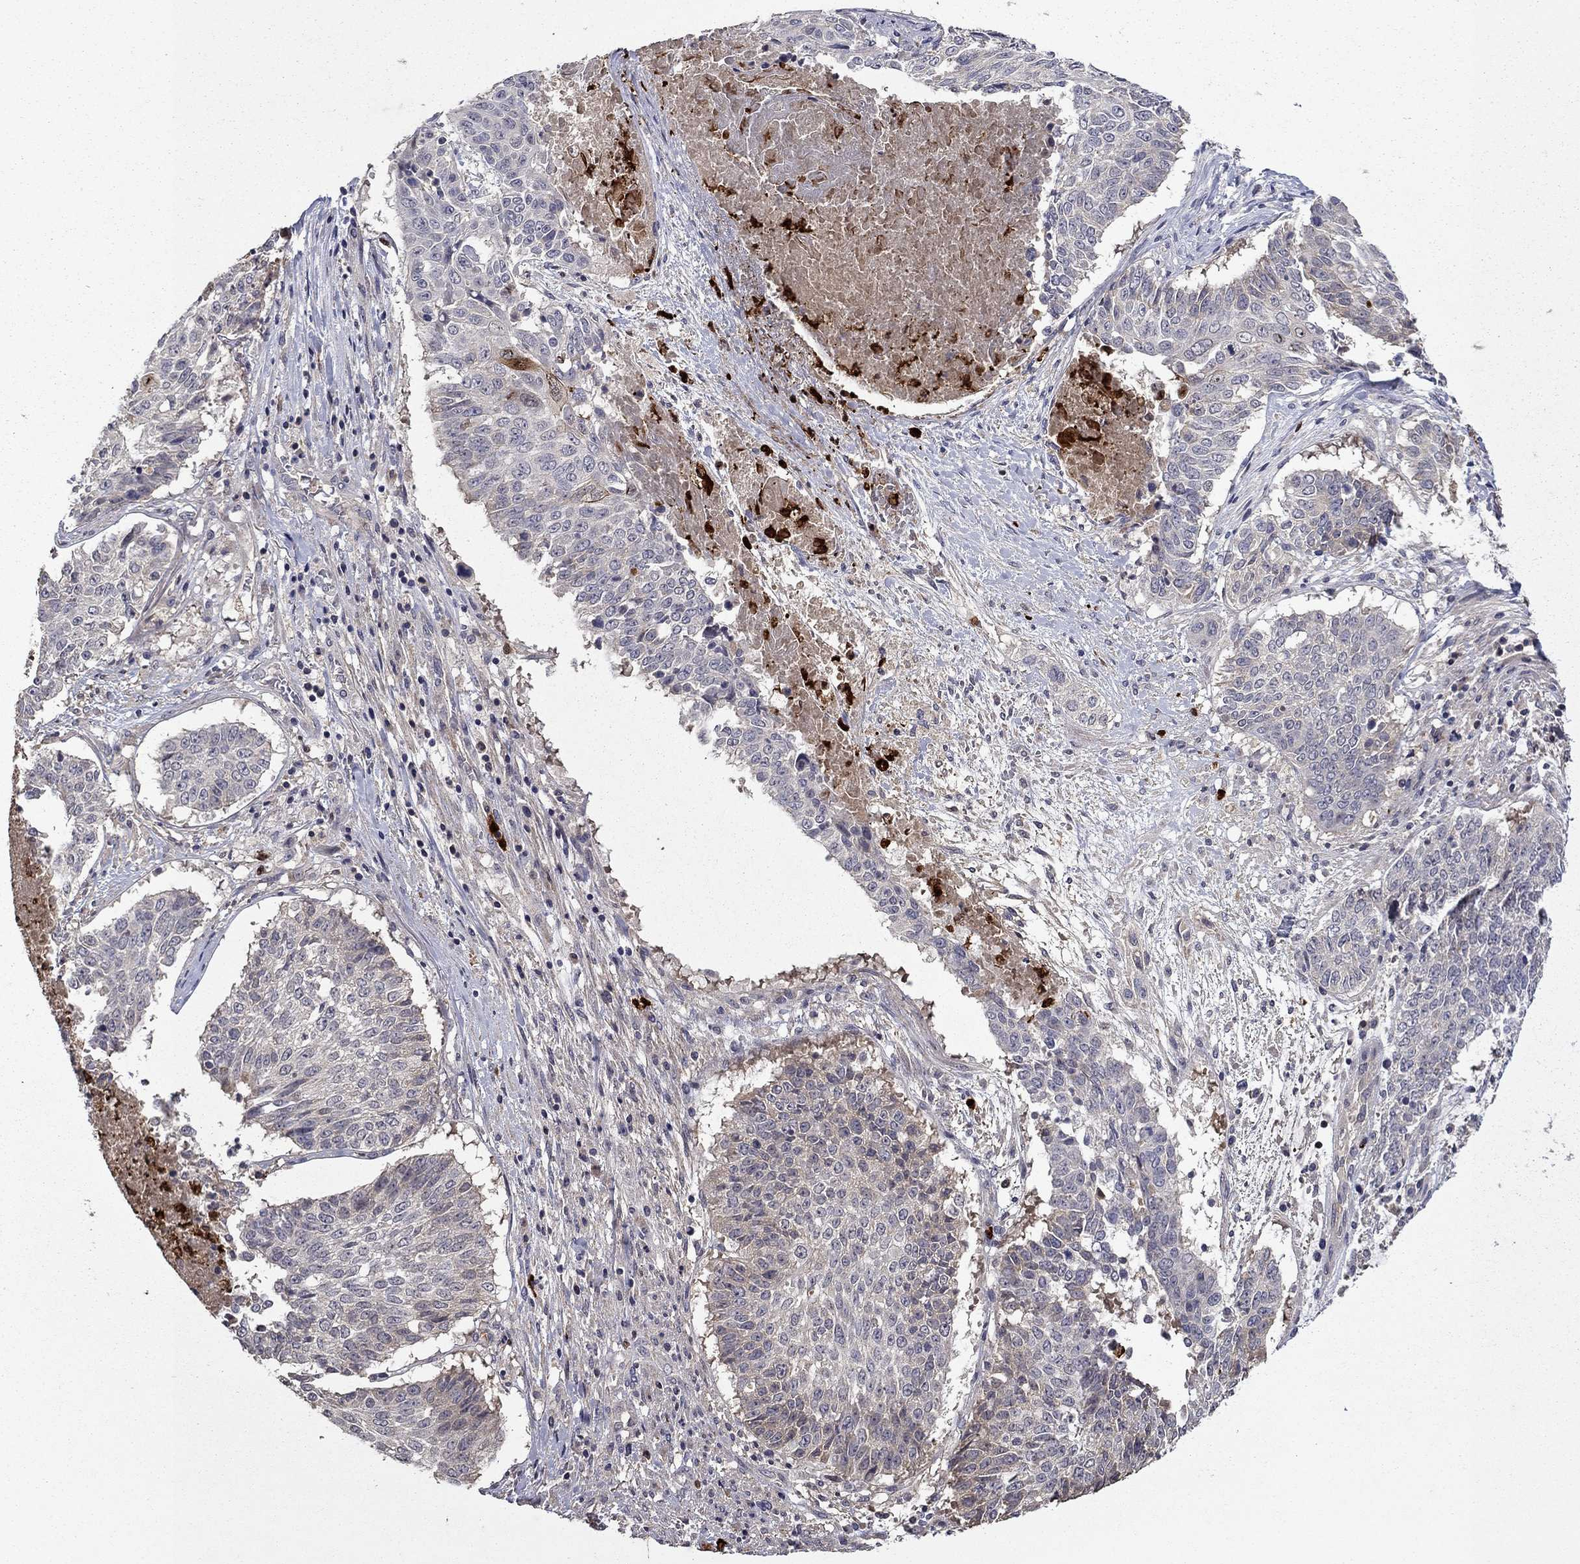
{"staining": {"intensity": "negative", "quantity": "none", "location": "none"}, "tissue": "lung cancer", "cell_type": "Tumor cells", "image_type": "cancer", "snomed": [{"axis": "morphology", "description": "Squamous cell carcinoma, NOS"}, {"axis": "topography", "description": "Lung"}], "caption": "Immunohistochemistry histopathology image of neoplastic tissue: human lung cancer (squamous cell carcinoma) stained with DAB reveals no significant protein staining in tumor cells. Brightfield microscopy of immunohistochemistry (IHC) stained with DAB (brown) and hematoxylin (blue), captured at high magnification.", "gene": "SATB1", "patient": {"sex": "male", "age": 64}}